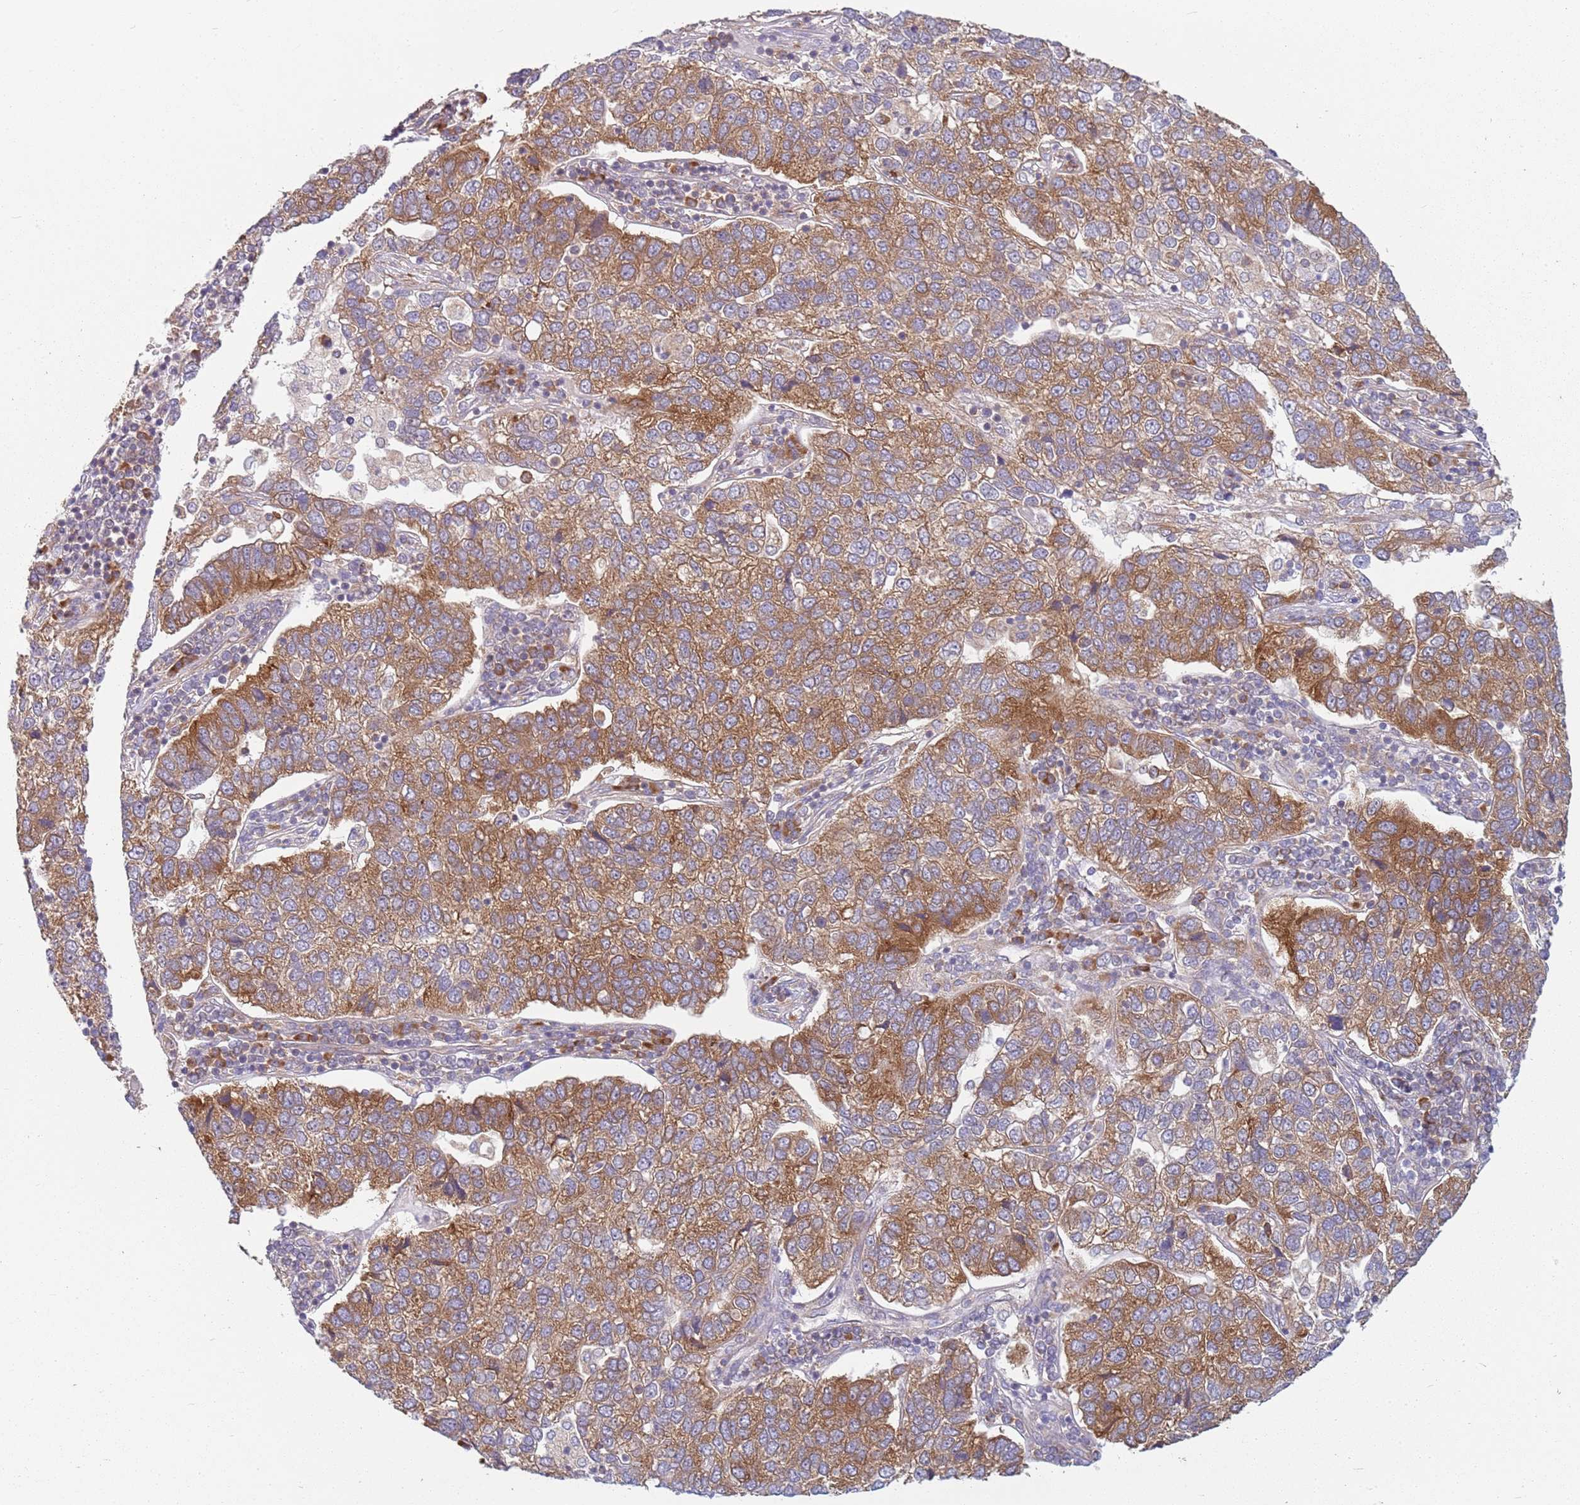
{"staining": {"intensity": "strong", "quantity": "25%-75%", "location": "cytoplasmic/membranous"}, "tissue": "pancreatic cancer", "cell_type": "Tumor cells", "image_type": "cancer", "snomed": [{"axis": "morphology", "description": "Adenocarcinoma, NOS"}, {"axis": "topography", "description": "Pancreas"}], "caption": "About 25%-75% of tumor cells in pancreatic adenocarcinoma reveal strong cytoplasmic/membranous protein staining as visualized by brown immunohistochemical staining.", "gene": "RPS28", "patient": {"sex": "female", "age": 61}}